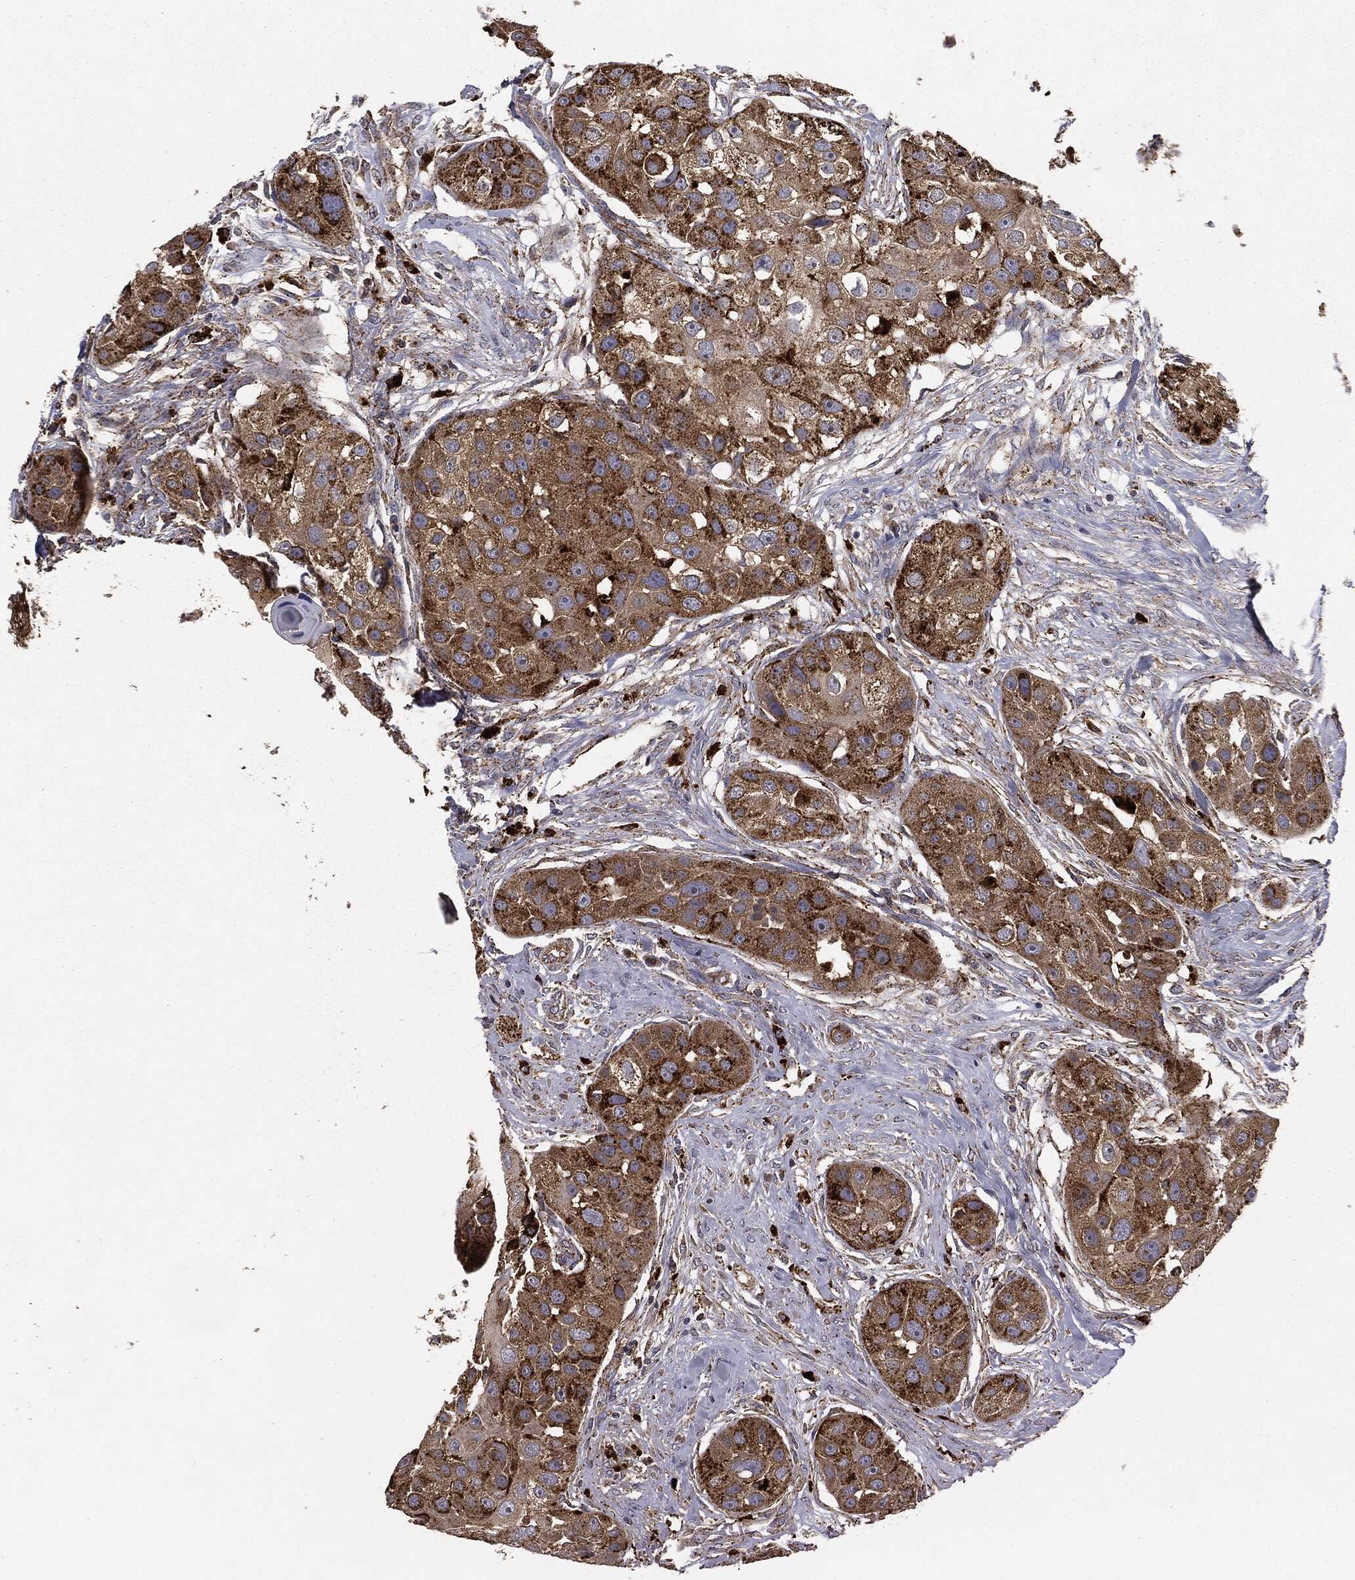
{"staining": {"intensity": "strong", "quantity": ">75%", "location": "cytoplasmic/membranous"}, "tissue": "head and neck cancer", "cell_type": "Tumor cells", "image_type": "cancer", "snomed": [{"axis": "morphology", "description": "Normal tissue, NOS"}, {"axis": "morphology", "description": "Squamous cell carcinoma, NOS"}, {"axis": "topography", "description": "Skeletal muscle"}, {"axis": "topography", "description": "Head-Neck"}], "caption": "DAB (3,3'-diaminobenzidine) immunohistochemical staining of head and neck cancer reveals strong cytoplasmic/membranous protein expression in about >75% of tumor cells.", "gene": "CTSA", "patient": {"sex": "male", "age": 51}}